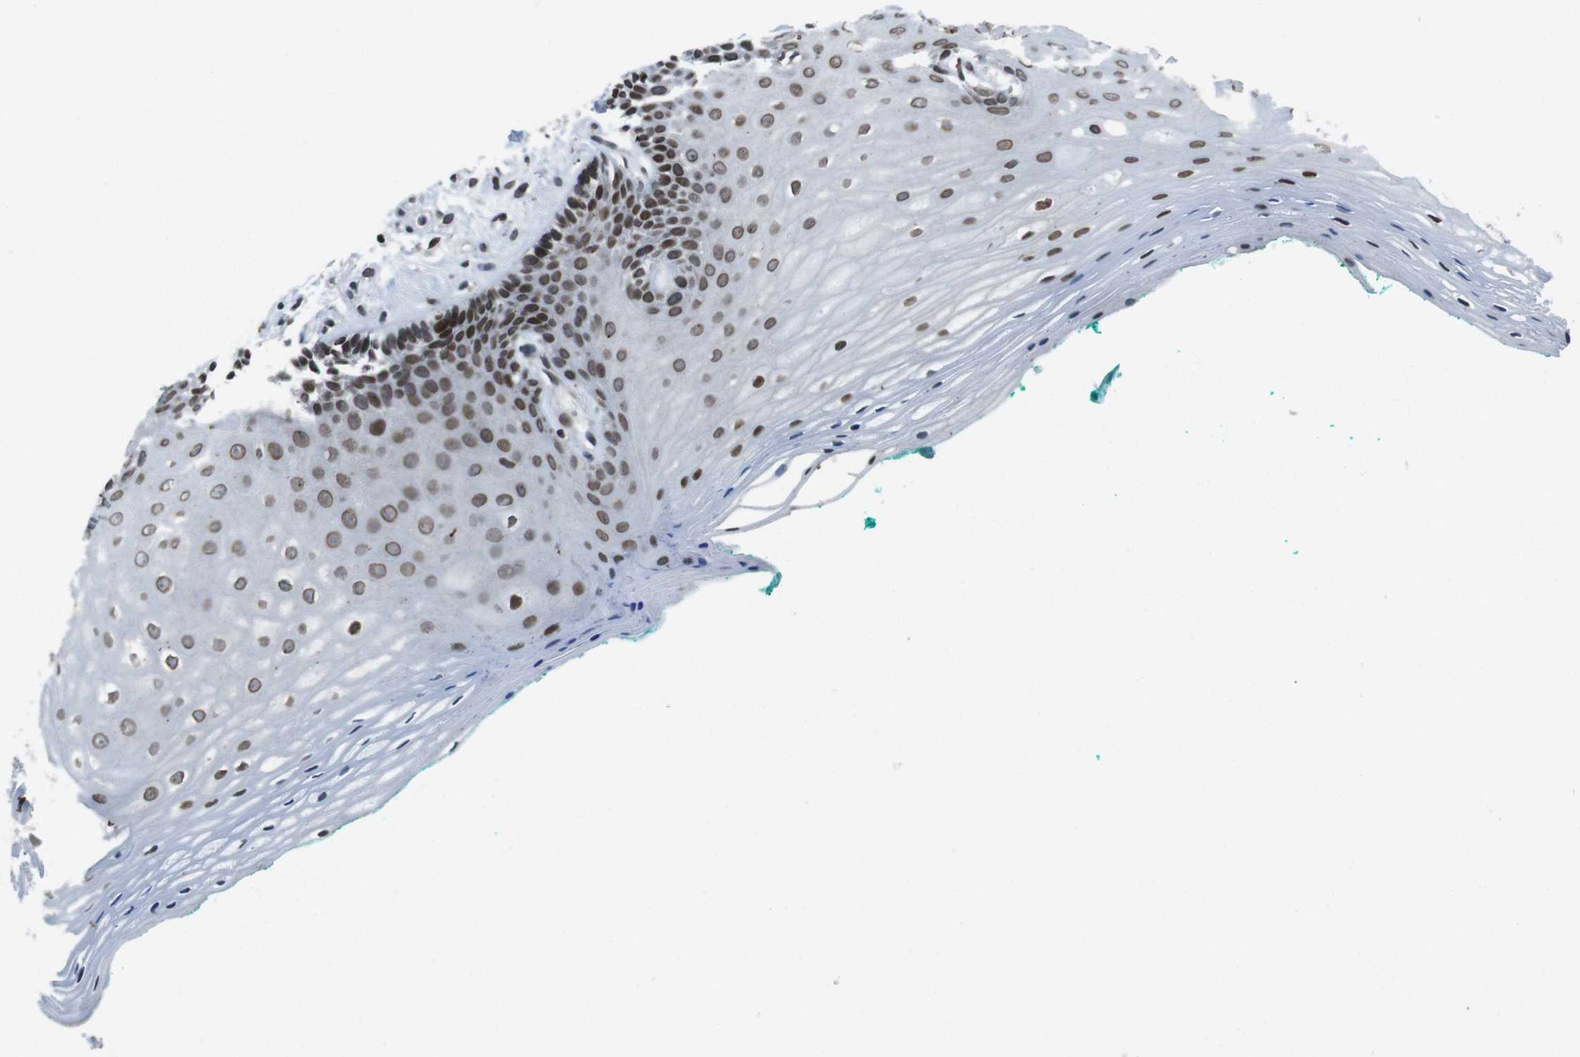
{"staining": {"intensity": "moderate", "quantity": ">75%", "location": "cytoplasmic/membranous,nuclear"}, "tissue": "oral mucosa", "cell_type": "Squamous epithelial cells", "image_type": "normal", "snomed": [{"axis": "morphology", "description": "Normal tissue, NOS"}, {"axis": "topography", "description": "Skeletal muscle"}, {"axis": "topography", "description": "Oral tissue"}, {"axis": "topography", "description": "Peripheral nerve tissue"}], "caption": "Immunohistochemistry (IHC) micrograph of benign oral mucosa stained for a protein (brown), which shows medium levels of moderate cytoplasmic/membranous,nuclear staining in approximately >75% of squamous epithelial cells.", "gene": "MAD1L1", "patient": {"sex": "female", "age": 84}}